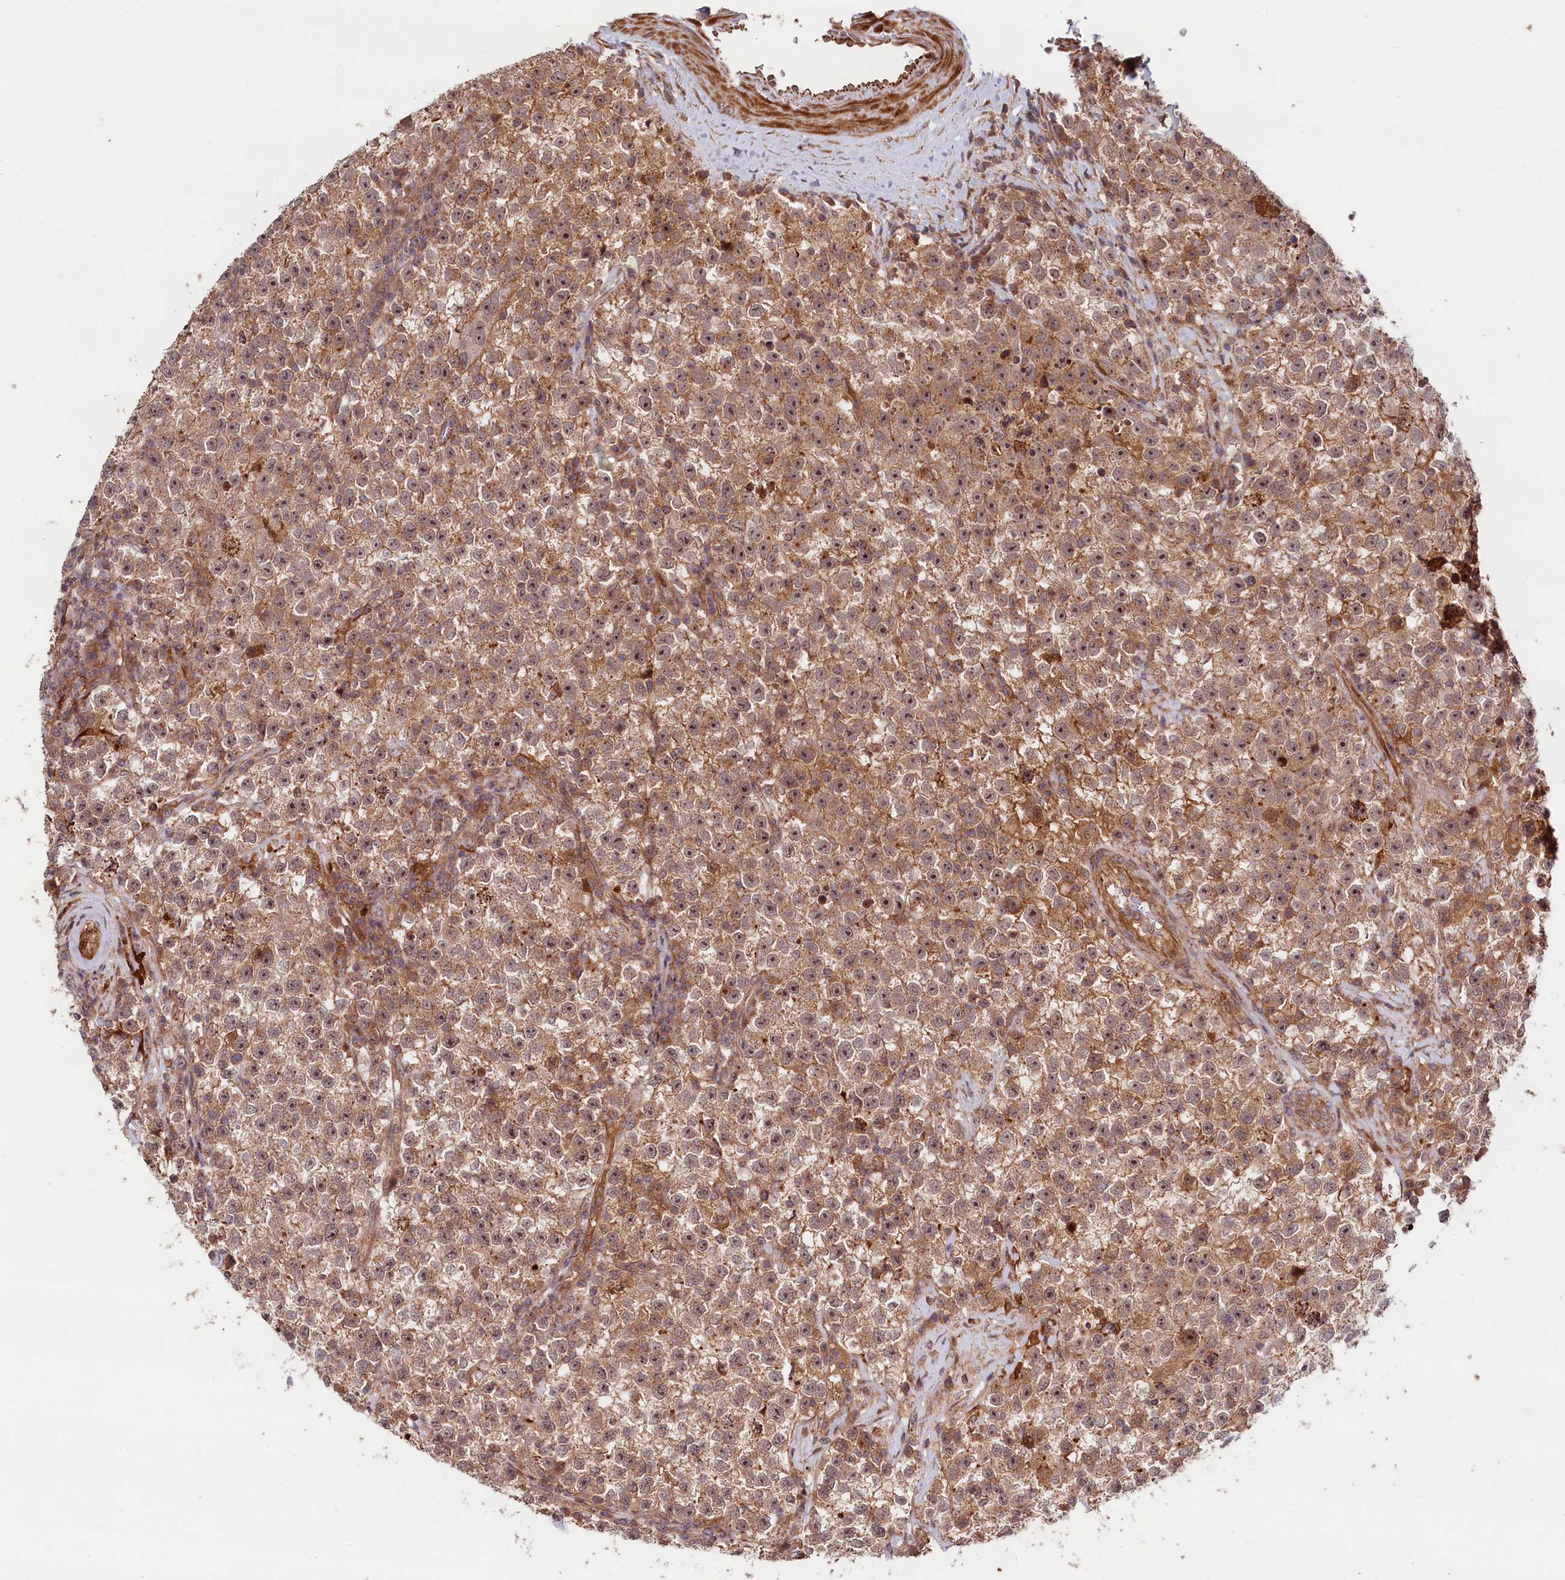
{"staining": {"intensity": "moderate", "quantity": ">75%", "location": "cytoplasmic/membranous"}, "tissue": "testis cancer", "cell_type": "Tumor cells", "image_type": "cancer", "snomed": [{"axis": "morphology", "description": "Seminoma, NOS"}, {"axis": "topography", "description": "Testis"}], "caption": "Seminoma (testis) was stained to show a protein in brown. There is medium levels of moderate cytoplasmic/membranous staining in approximately >75% of tumor cells.", "gene": "NEDD1", "patient": {"sex": "male", "age": 22}}